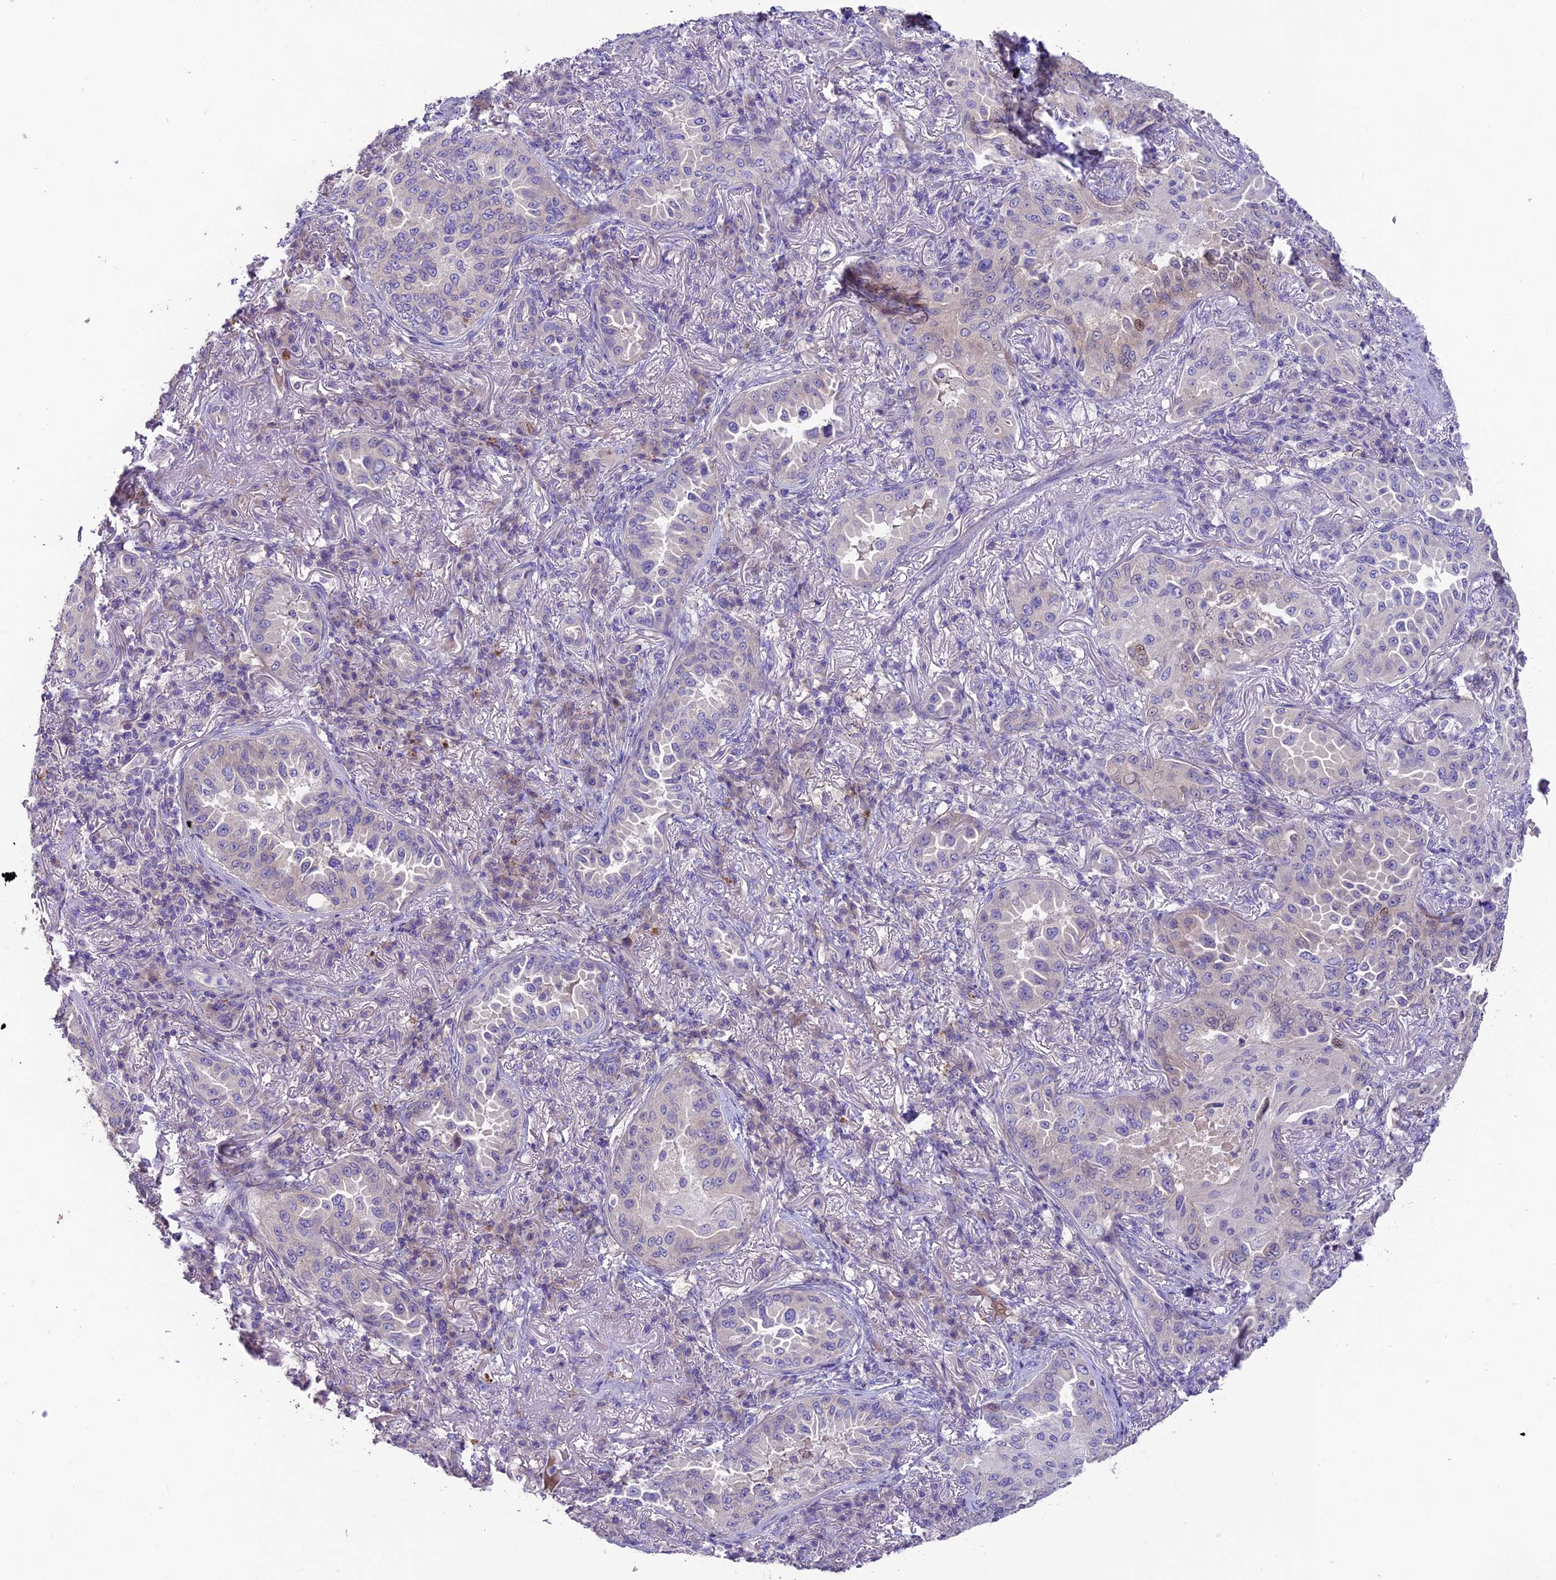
{"staining": {"intensity": "negative", "quantity": "none", "location": "none"}, "tissue": "lung cancer", "cell_type": "Tumor cells", "image_type": "cancer", "snomed": [{"axis": "morphology", "description": "Adenocarcinoma, NOS"}, {"axis": "topography", "description": "Lung"}], "caption": "Lung cancer stained for a protein using immunohistochemistry (IHC) exhibits no staining tumor cells.", "gene": "CD99L2", "patient": {"sex": "female", "age": 69}}